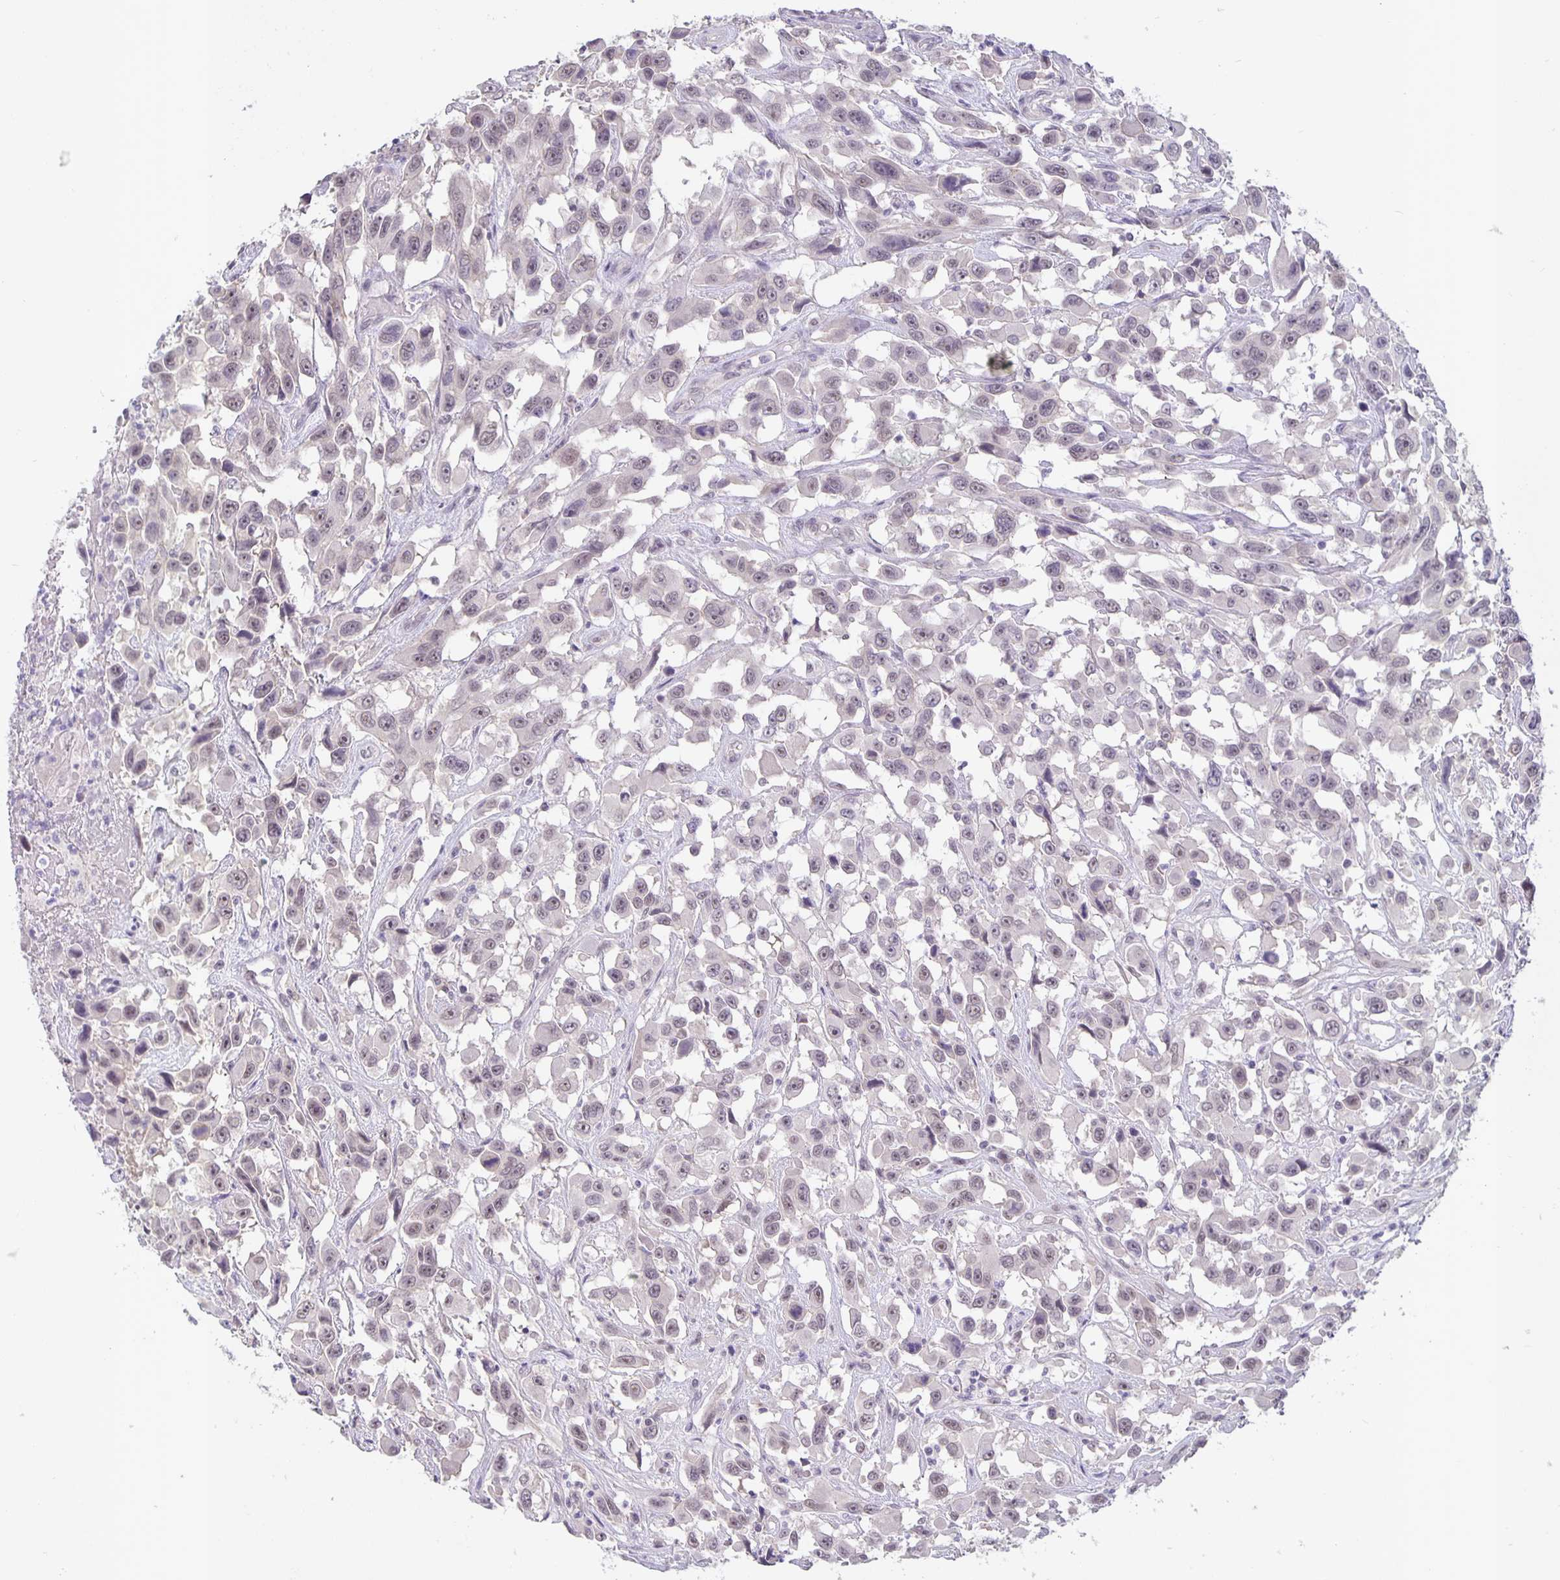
{"staining": {"intensity": "negative", "quantity": "none", "location": "none"}, "tissue": "urothelial cancer", "cell_type": "Tumor cells", "image_type": "cancer", "snomed": [{"axis": "morphology", "description": "Urothelial carcinoma, High grade"}, {"axis": "topography", "description": "Urinary bladder"}], "caption": "Immunohistochemistry micrograph of high-grade urothelial carcinoma stained for a protein (brown), which reveals no expression in tumor cells.", "gene": "ARVCF", "patient": {"sex": "male", "age": 53}}